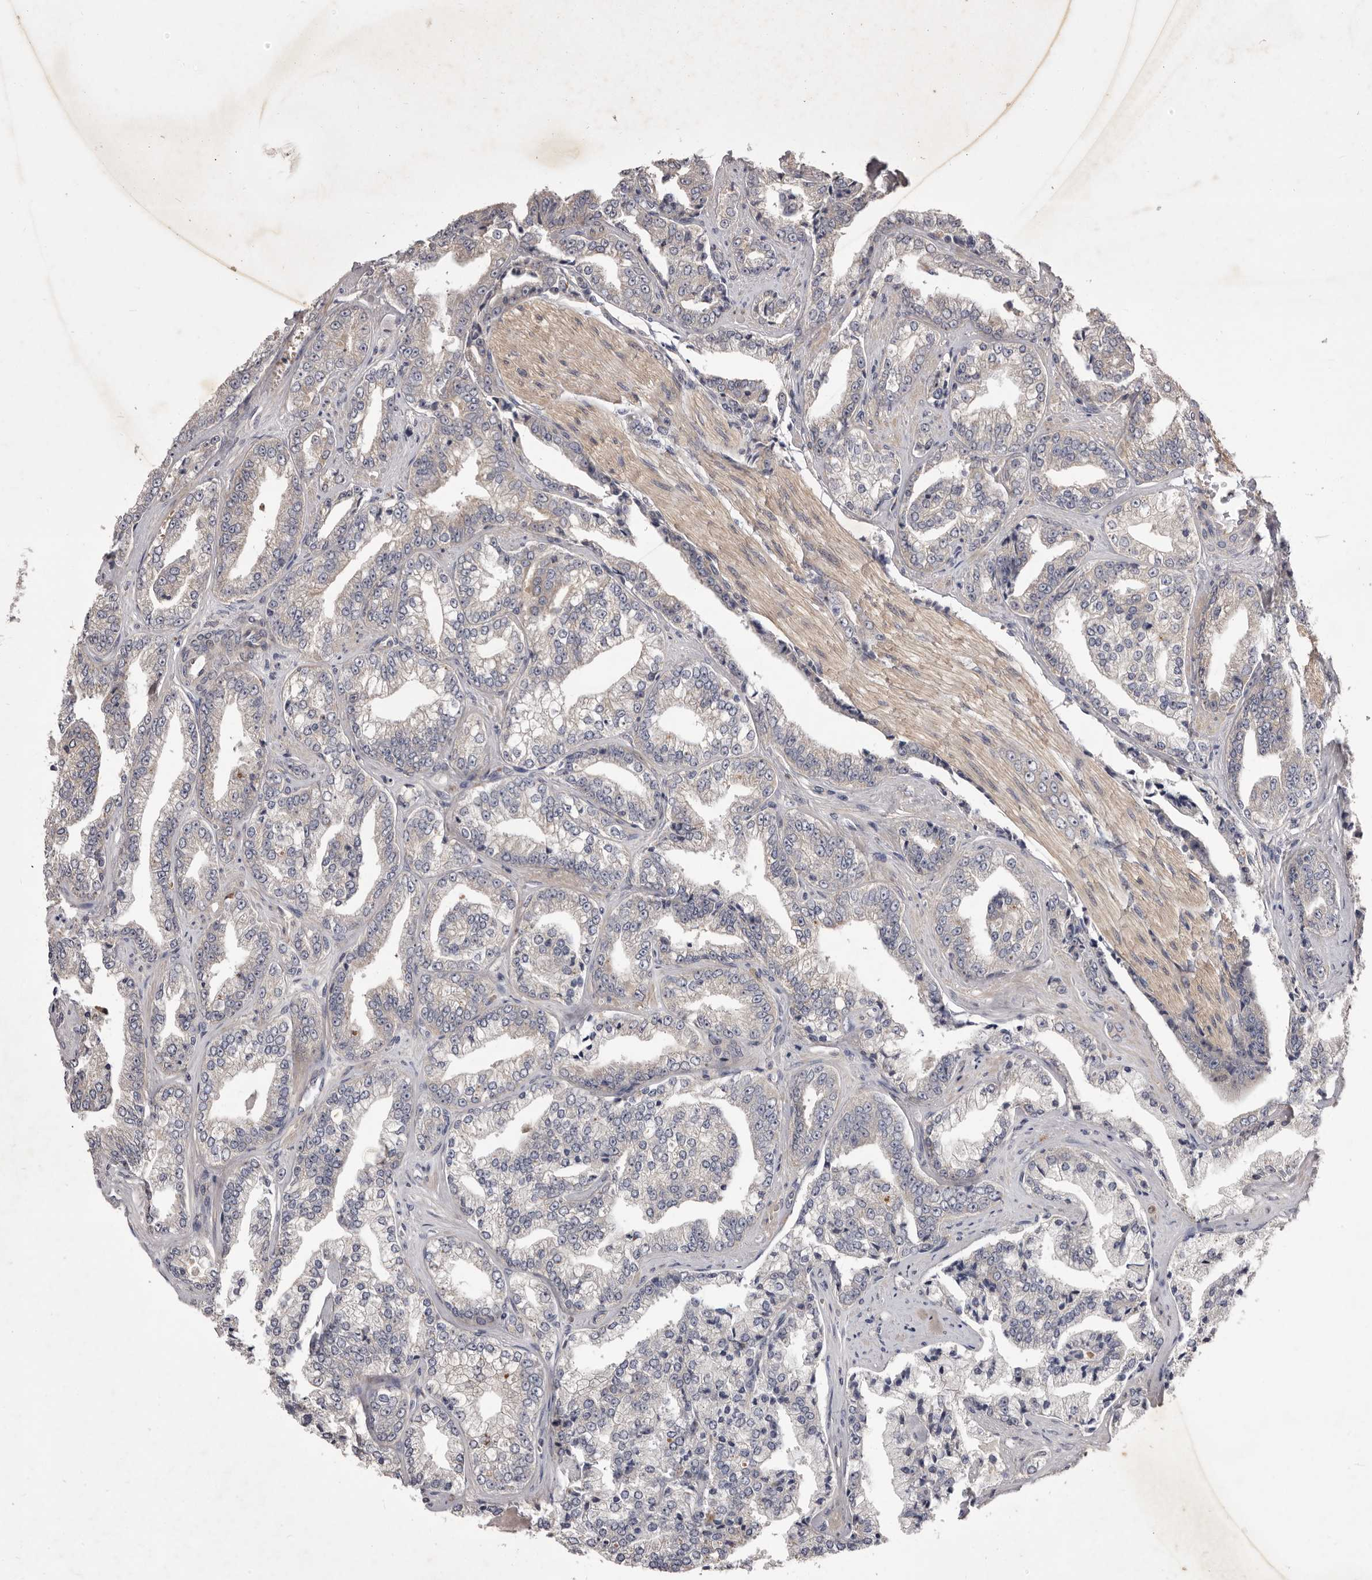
{"staining": {"intensity": "negative", "quantity": "none", "location": "none"}, "tissue": "prostate cancer", "cell_type": "Tumor cells", "image_type": "cancer", "snomed": [{"axis": "morphology", "description": "Adenocarcinoma, High grade"}, {"axis": "topography", "description": "Prostate"}], "caption": "DAB immunohistochemical staining of adenocarcinoma (high-grade) (prostate) reveals no significant staining in tumor cells.", "gene": "PNRC1", "patient": {"sex": "male", "age": 71}}